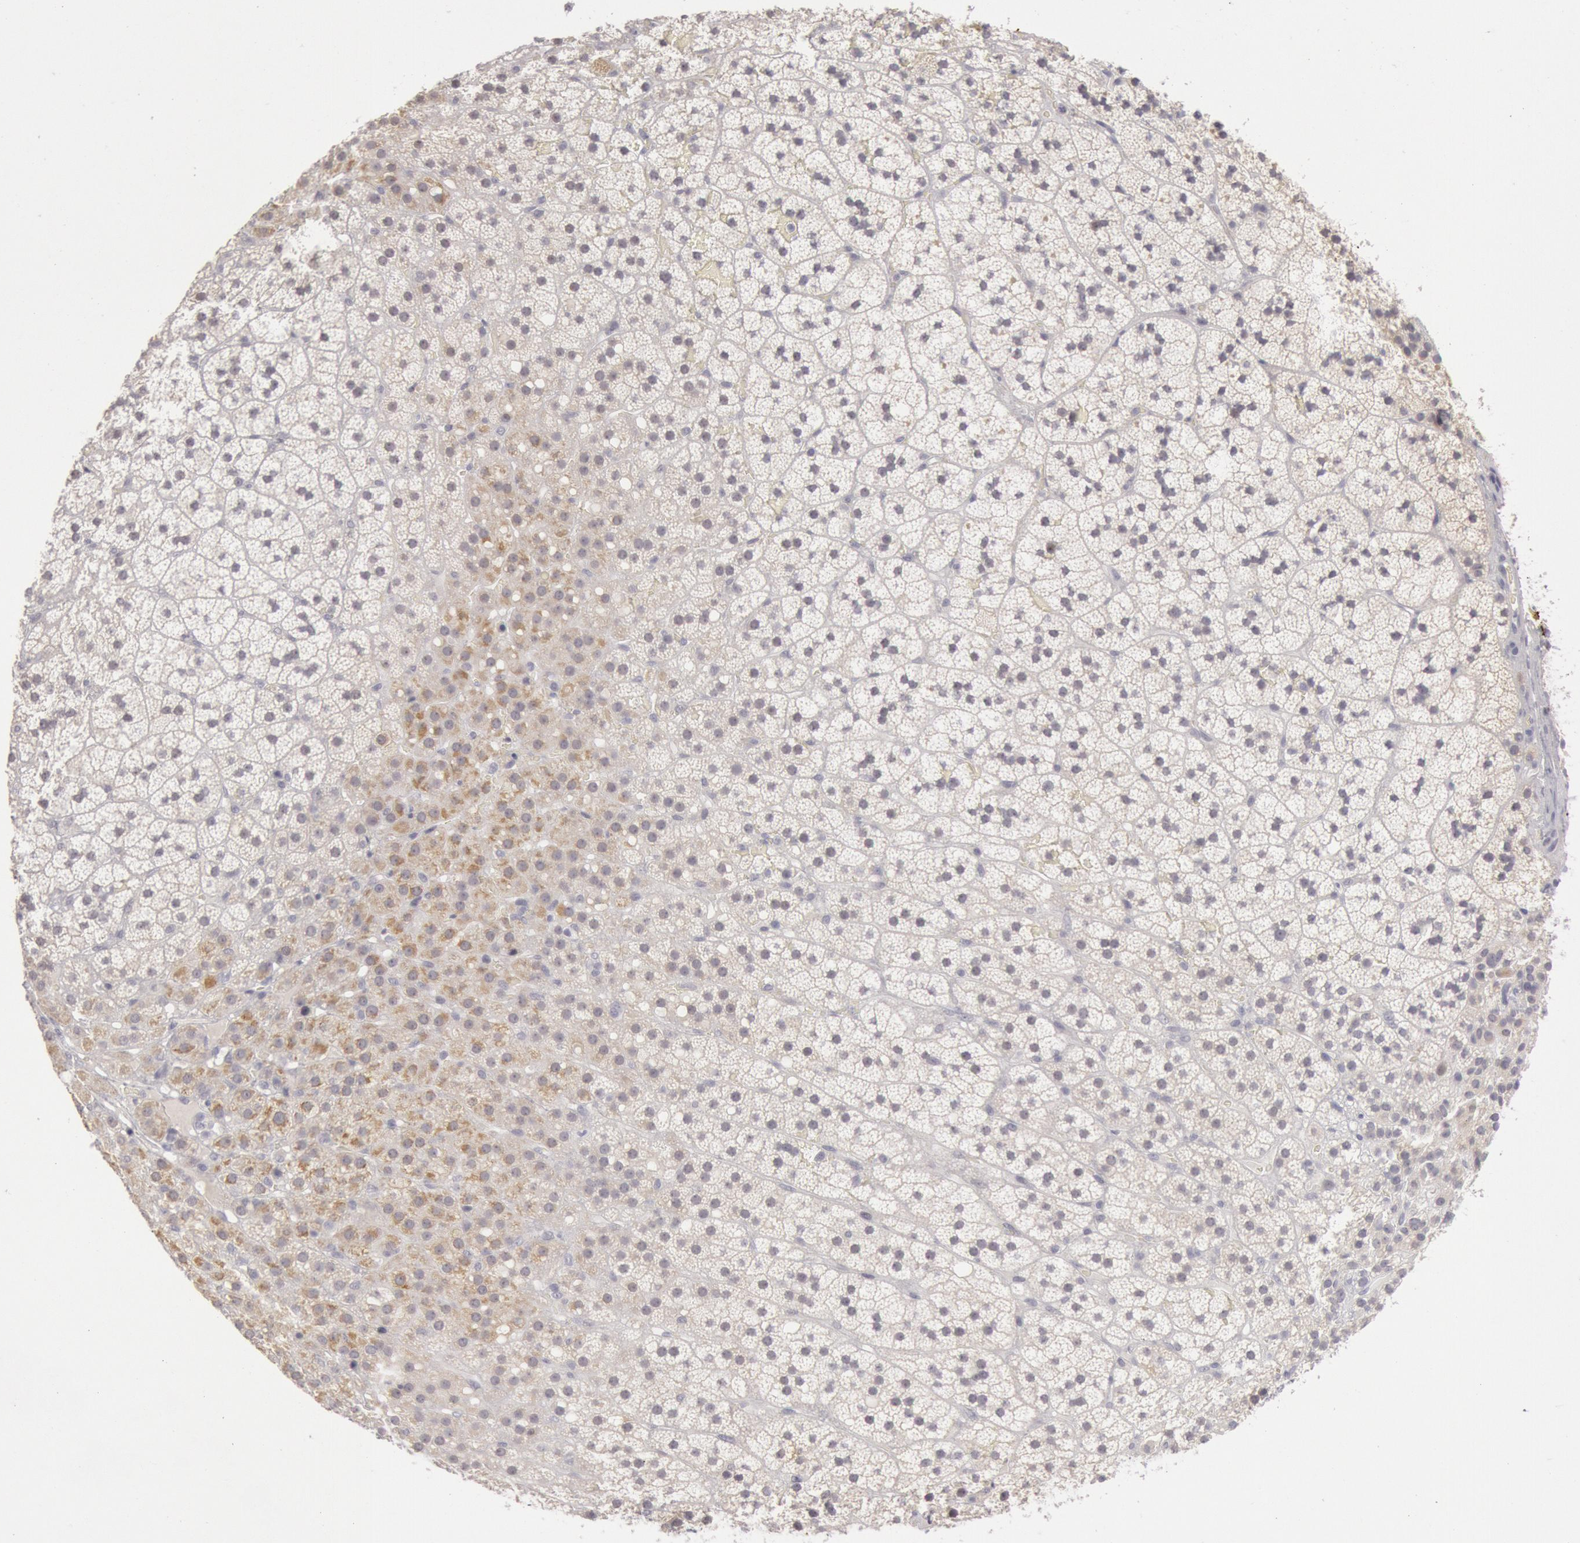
{"staining": {"intensity": "moderate", "quantity": "25%-75%", "location": "cytoplasmic/membranous"}, "tissue": "adrenal gland", "cell_type": "Glandular cells", "image_type": "normal", "snomed": [{"axis": "morphology", "description": "Normal tissue, NOS"}, {"axis": "topography", "description": "Adrenal gland"}], "caption": "Immunohistochemistry (IHC) of normal adrenal gland demonstrates medium levels of moderate cytoplasmic/membranous expression in approximately 25%-75% of glandular cells.", "gene": "JOSD1", "patient": {"sex": "male", "age": 35}}